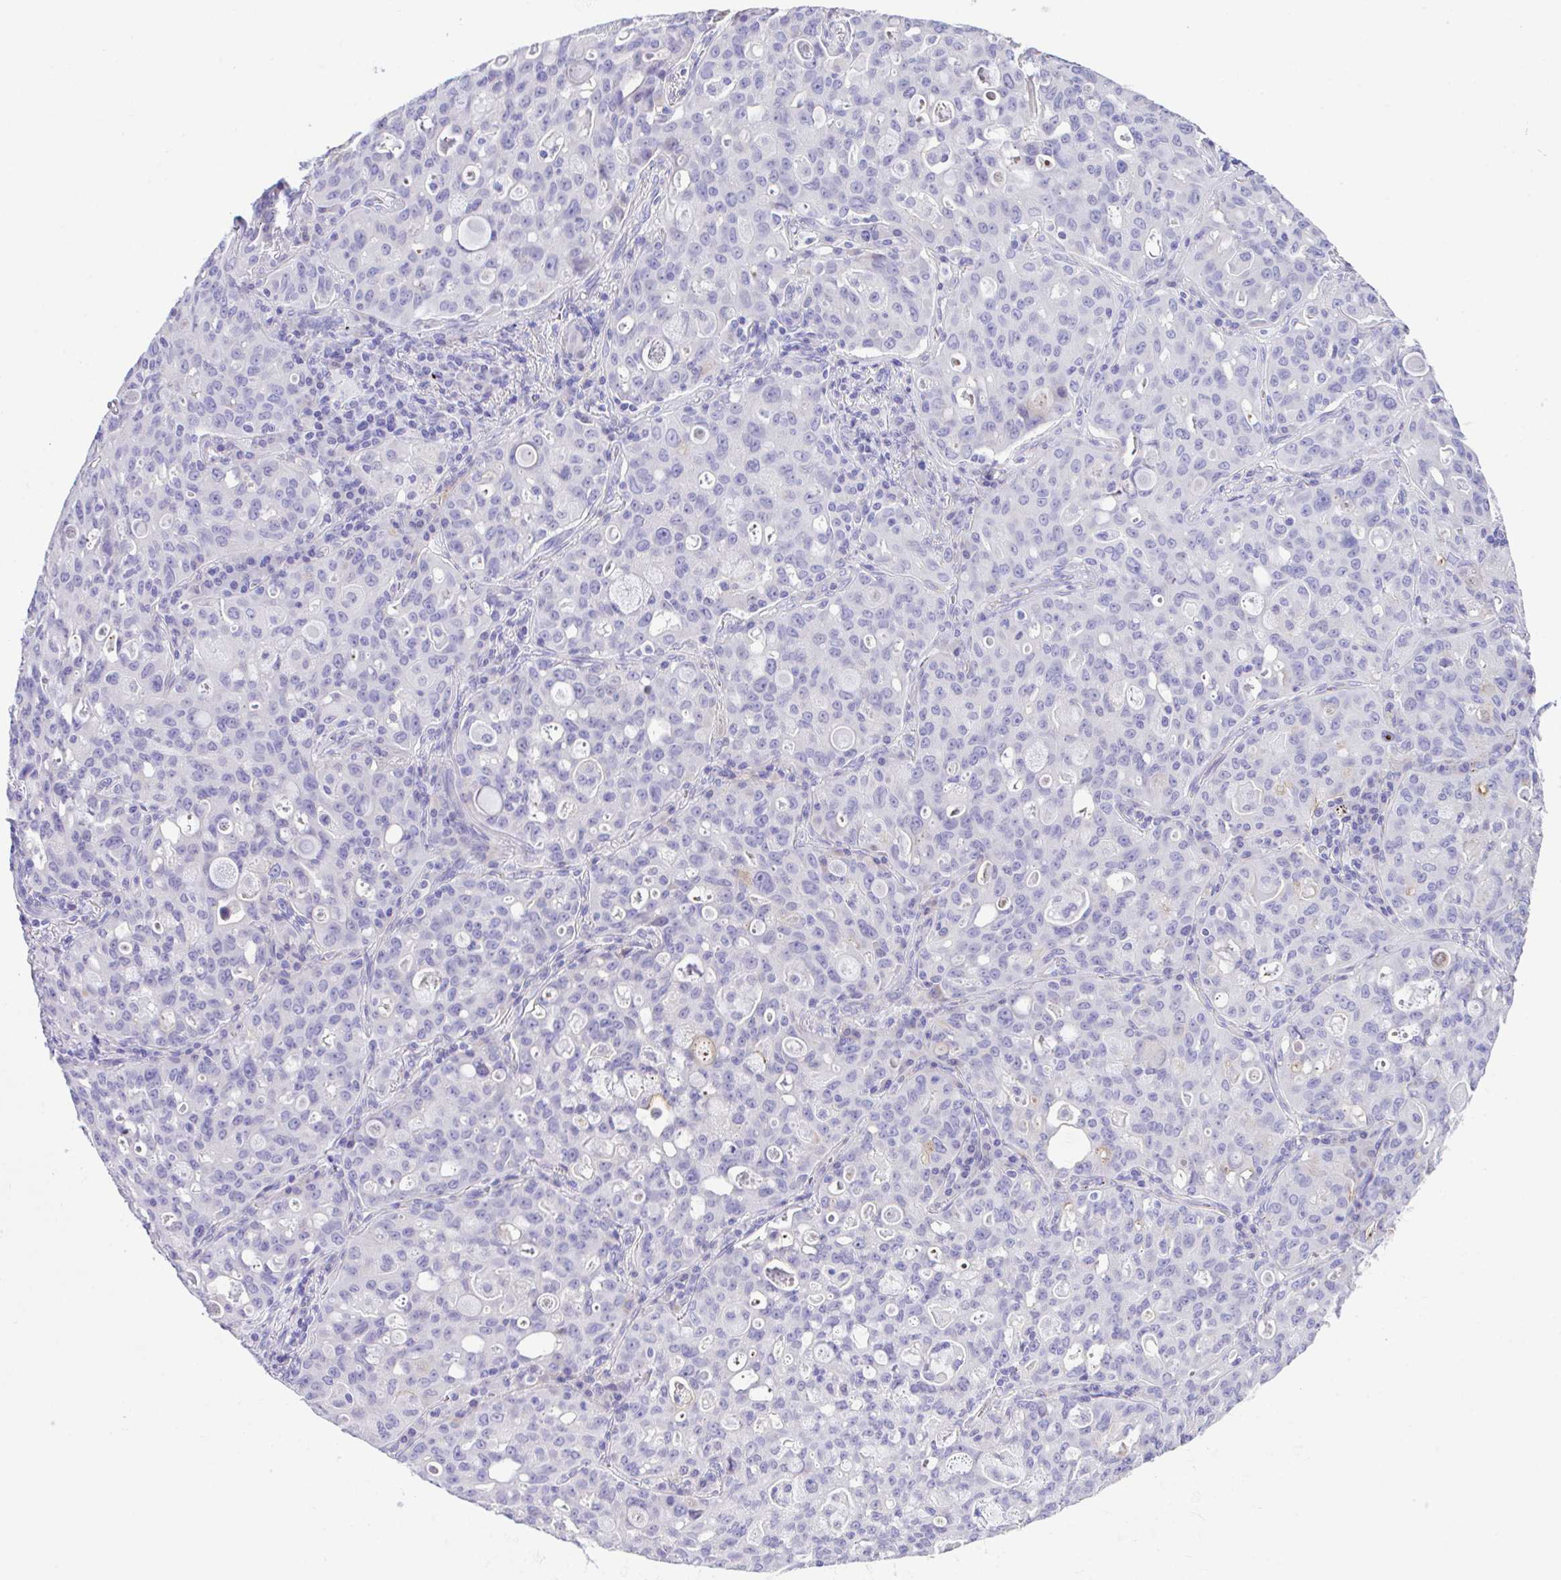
{"staining": {"intensity": "negative", "quantity": "none", "location": "none"}, "tissue": "lung cancer", "cell_type": "Tumor cells", "image_type": "cancer", "snomed": [{"axis": "morphology", "description": "Adenocarcinoma, NOS"}, {"axis": "topography", "description": "Lung"}], "caption": "A histopathology image of human lung cancer is negative for staining in tumor cells.", "gene": "SLC16A6", "patient": {"sex": "female", "age": 44}}